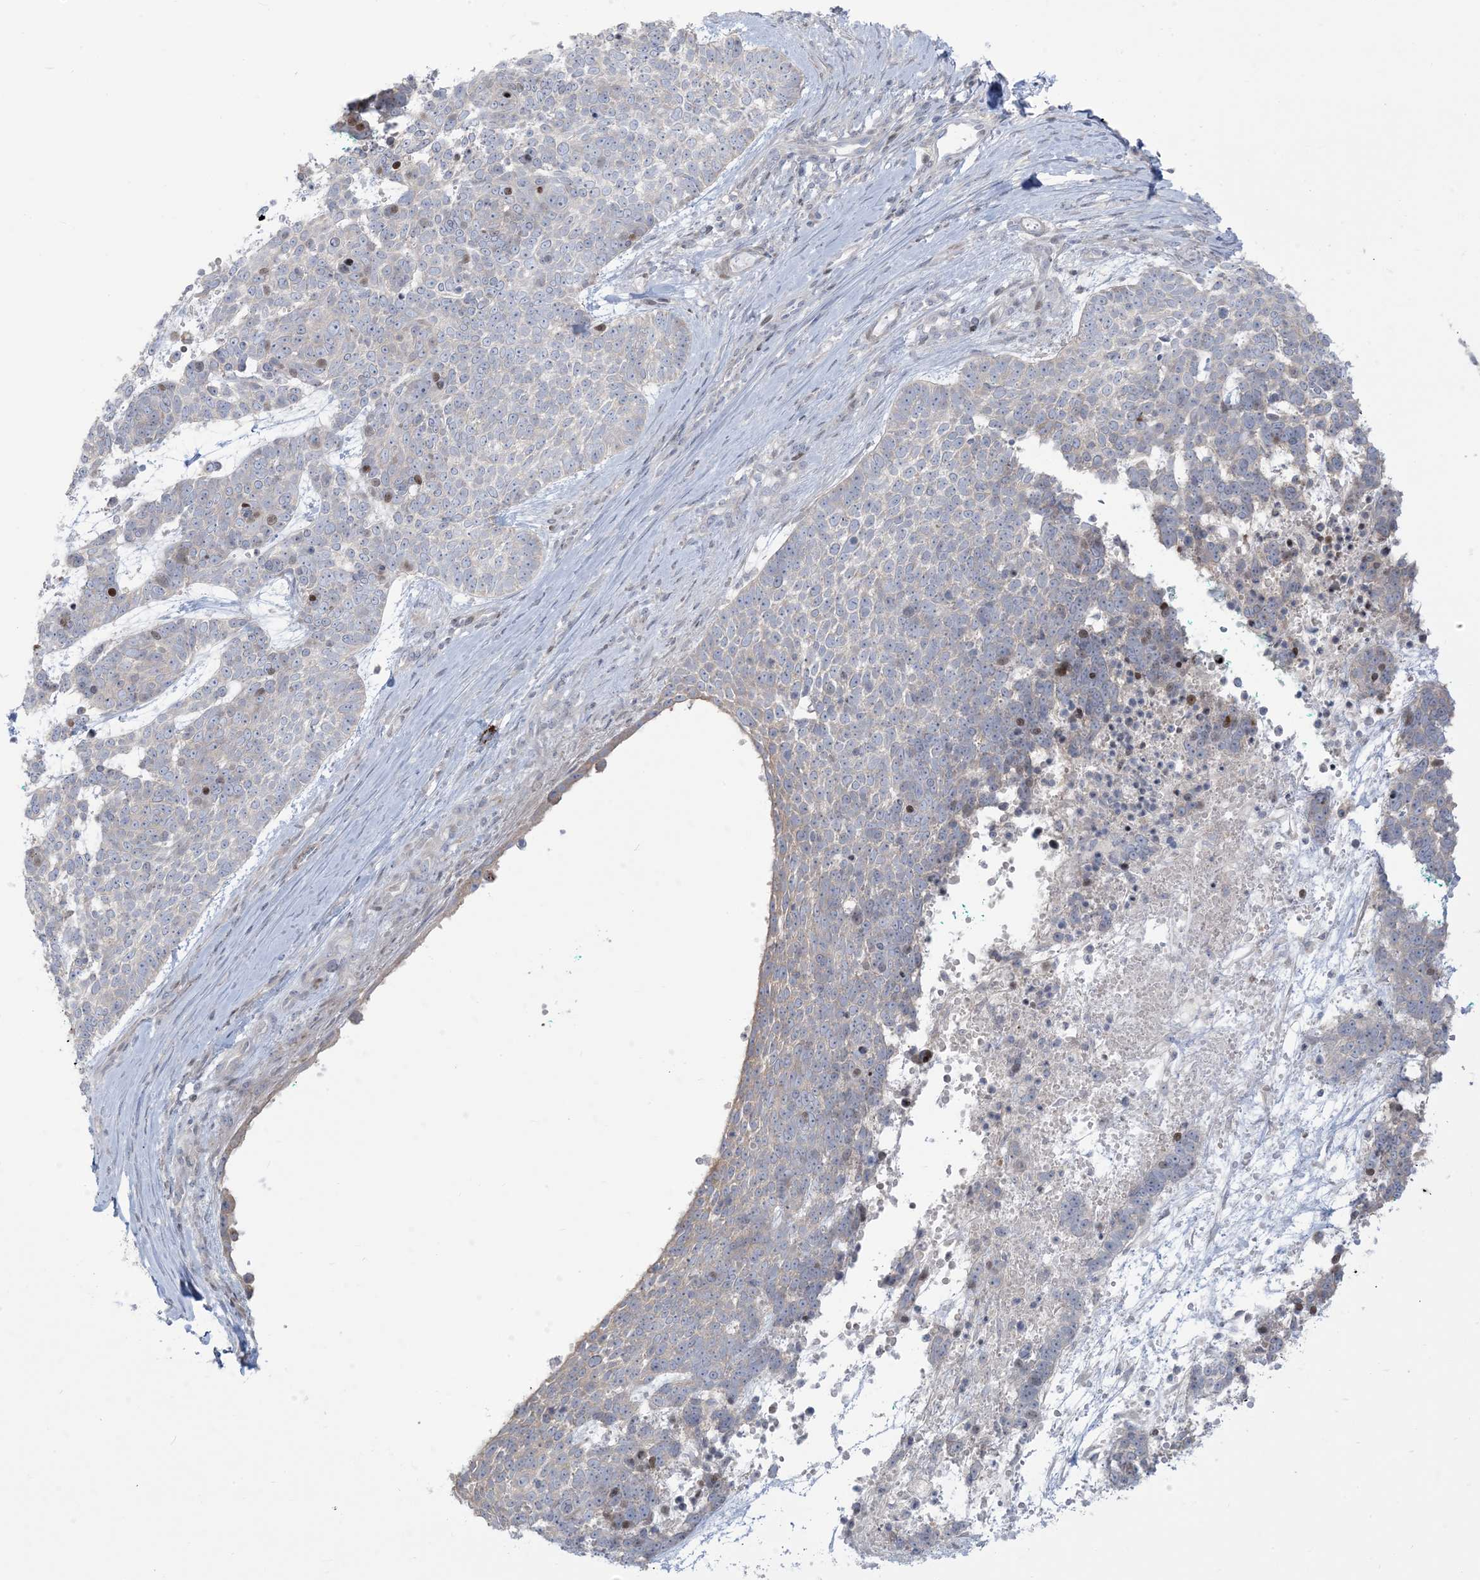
{"staining": {"intensity": "negative", "quantity": "none", "location": "none"}, "tissue": "skin cancer", "cell_type": "Tumor cells", "image_type": "cancer", "snomed": [{"axis": "morphology", "description": "Basal cell carcinoma"}, {"axis": "topography", "description": "Skin"}], "caption": "This is an immunohistochemistry micrograph of human skin cancer (basal cell carcinoma). There is no positivity in tumor cells.", "gene": "AFTPH", "patient": {"sex": "female", "age": 81}}